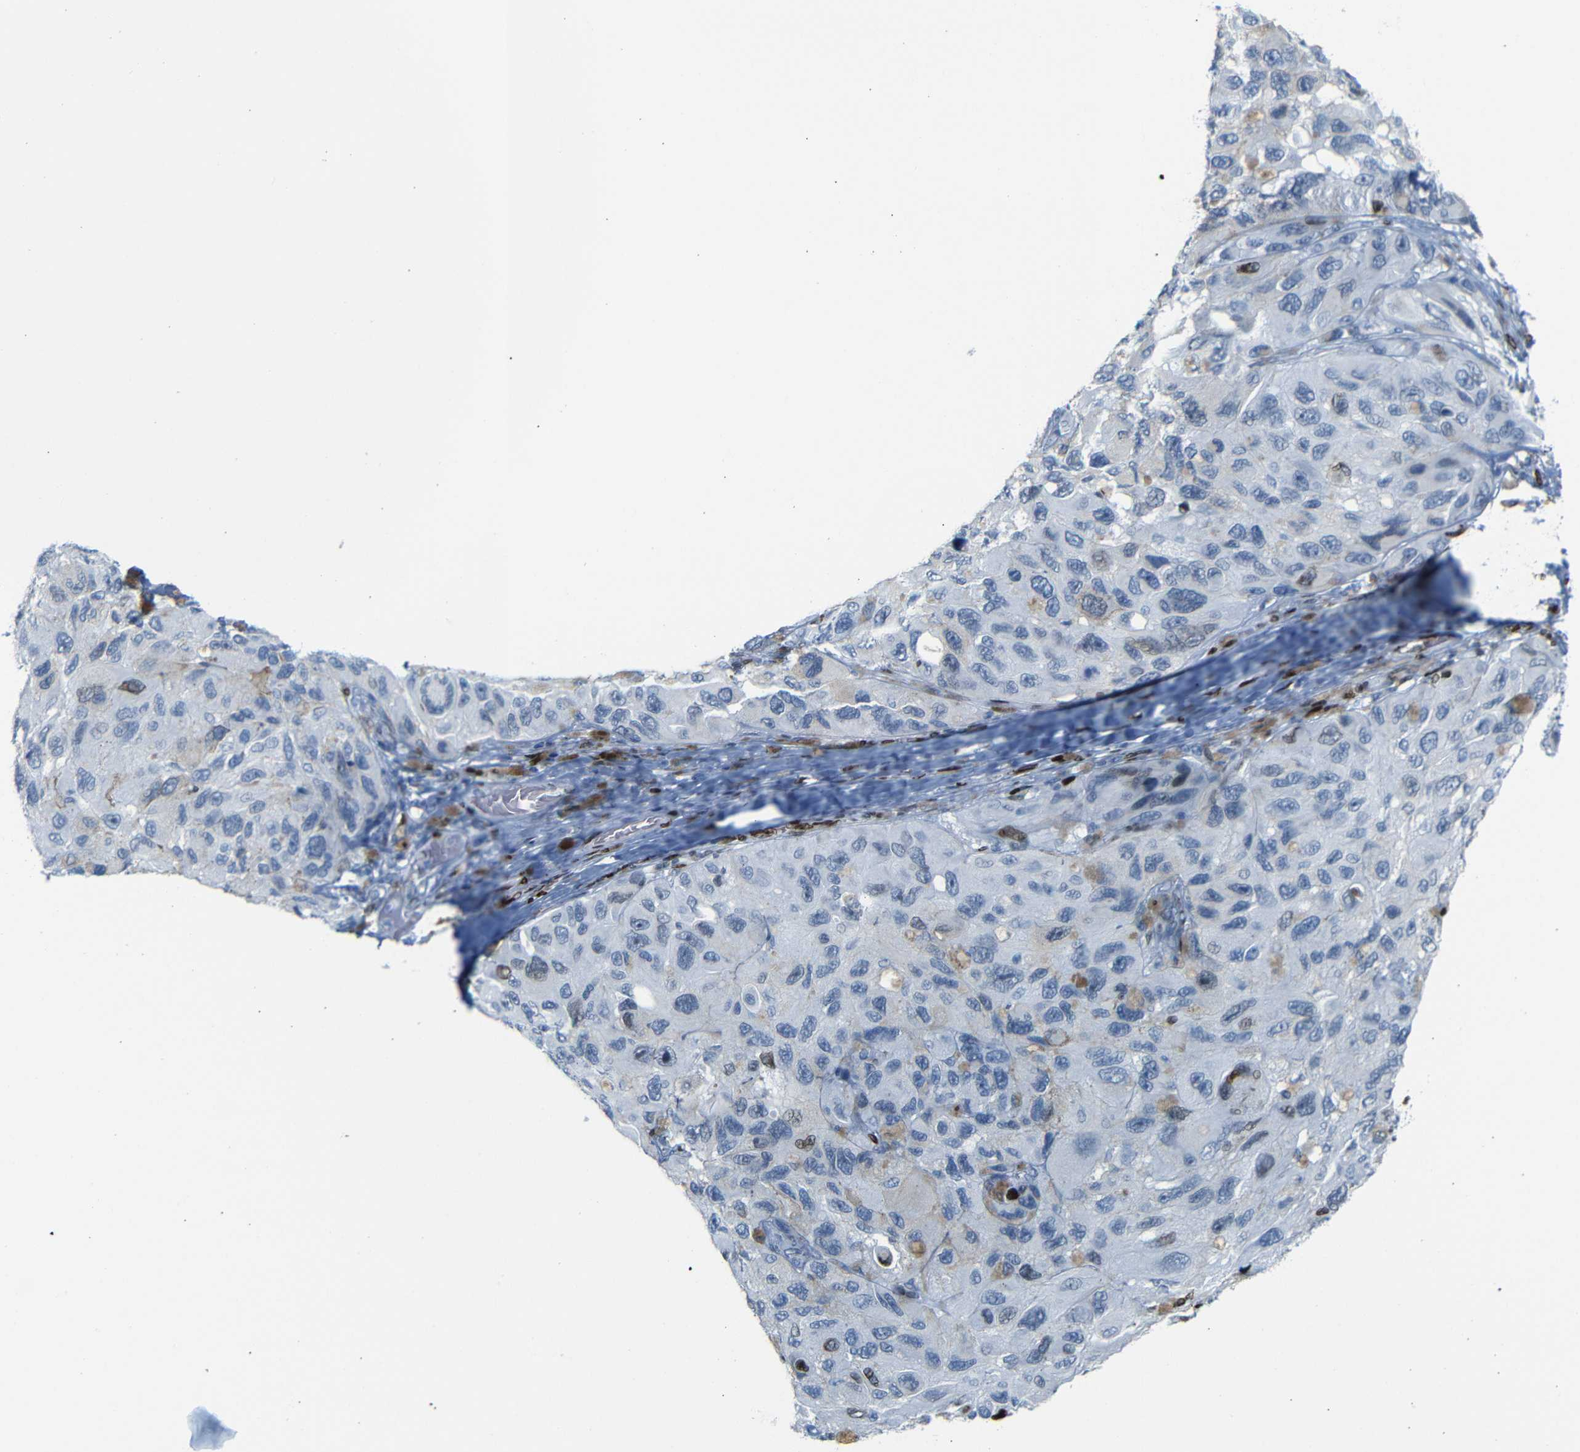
{"staining": {"intensity": "negative", "quantity": "none", "location": "none"}, "tissue": "melanoma", "cell_type": "Tumor cells", "image_type": "cancer", "snomed": [{"axis": "morphology", "description": "Malignant melanoma, NOS"}, {"axis": "topography", "description": "Skin"}], "caption": "Immunohistochemistry photomicrograph of neoplastic tissue: human melanoma stained with DAB (3,3'-diaminobenzidine) demonstrates no significant protein positivity in tumor cells. Brightfield microscopy of immunohistochemistry stained with DAB (3,3'-diaminobenzidine) (brown) and hematoxylin (blue), captured at high magnification.", "gene": "NPIPB15", "patient": {"sex": "female", "age": 73}}